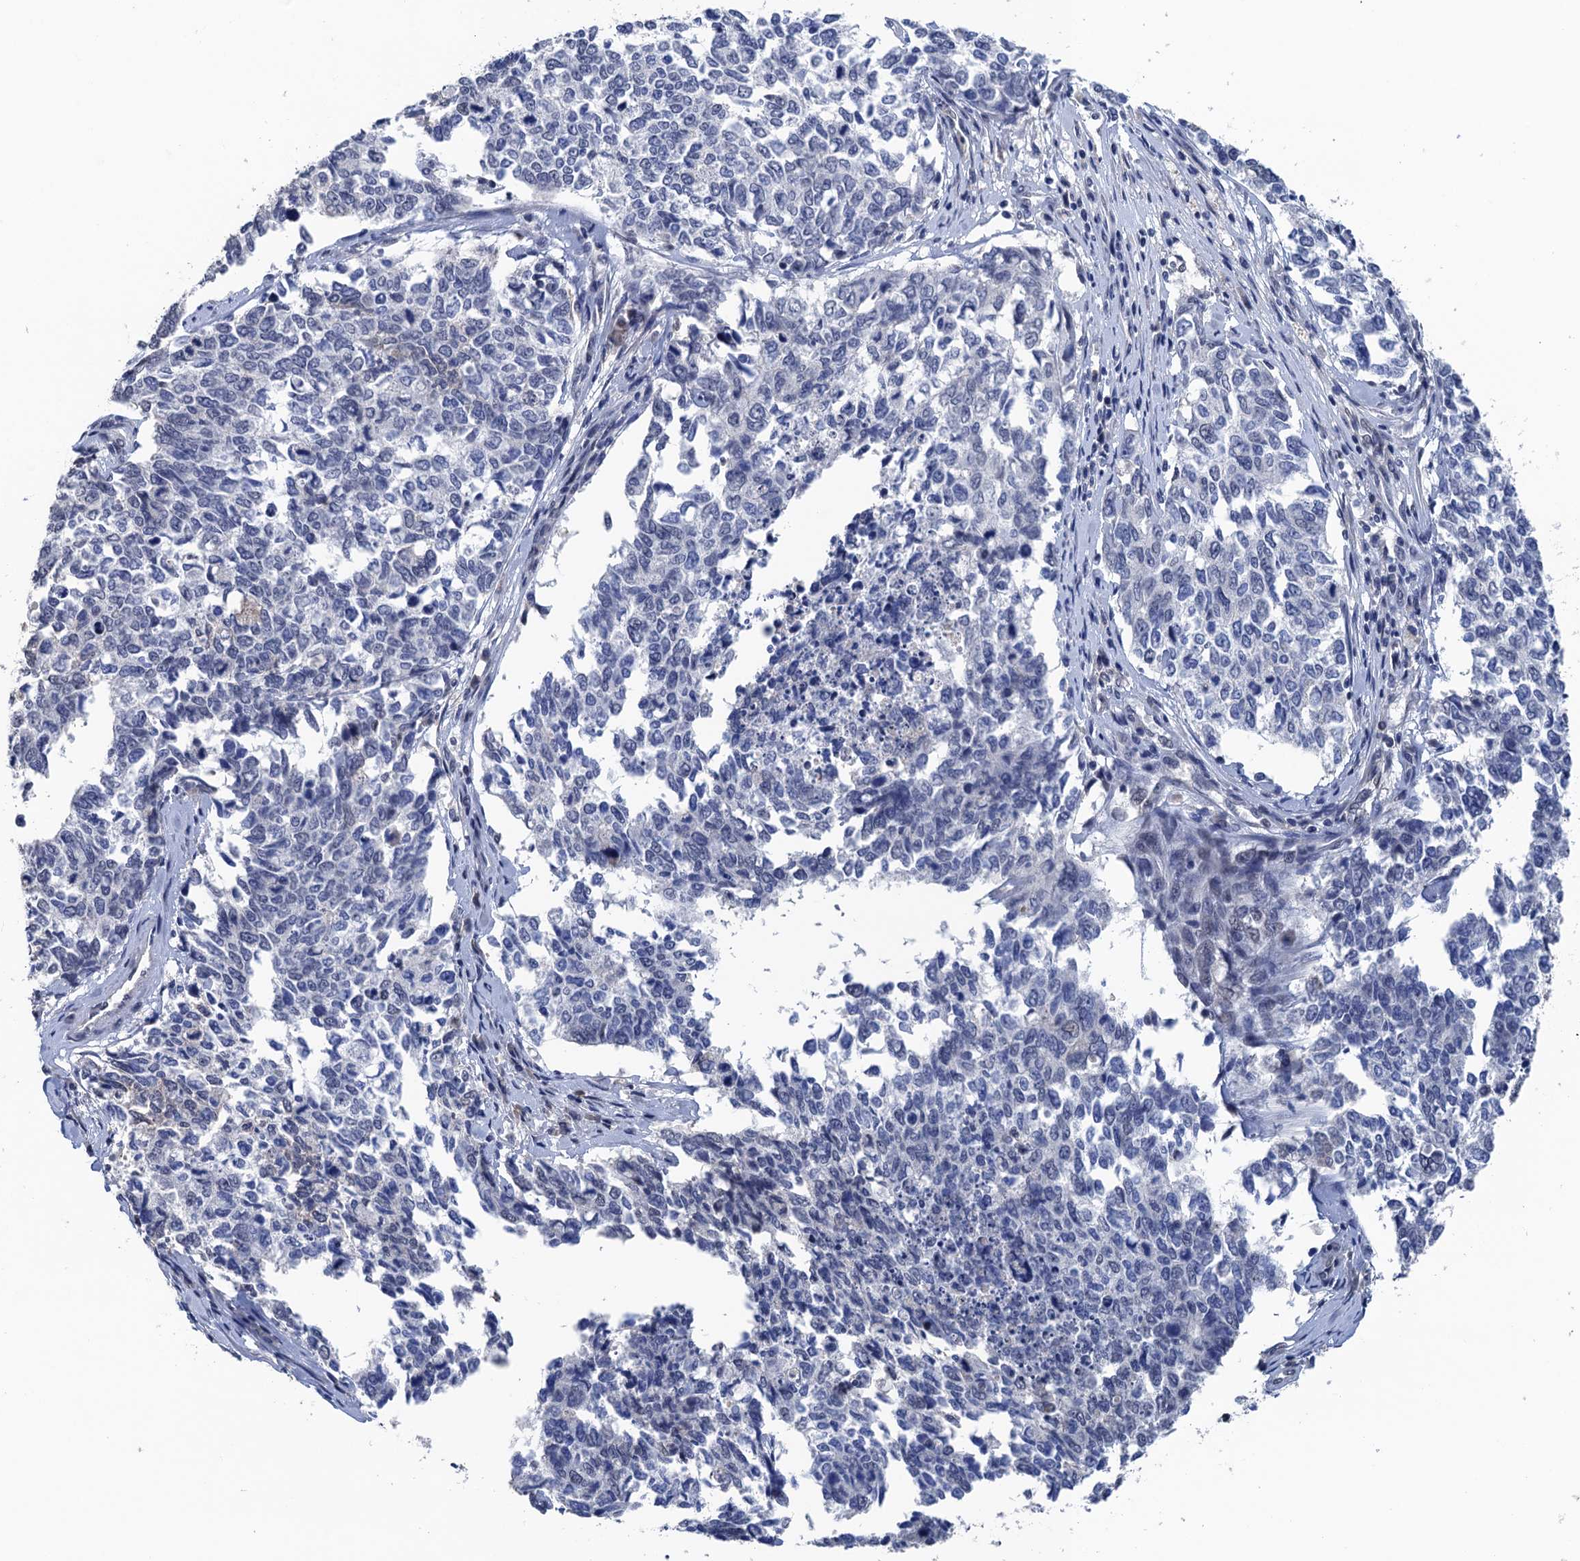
{"staining": {"intensity": "negative", "quantity": "none", "location": "none"}, "tissue": "cervical cancer", "cell_type": "Tumor cells", "image_type": "cancer", "snomed": [{"axis": "morphology", "description": "Squamous cell carcinoma, NOS"}, {"axis": "topography", "description": "Cervix"}], "caption": "A high-resolution histopathology image shows immunohistochemistry (IHC) staining of cervical cancer, which demonstrates no significant positivity in tumor cells. Nuclei are stained in blue.", "gene": "ART5", "patient": {"sex": "female", "age": 63}}